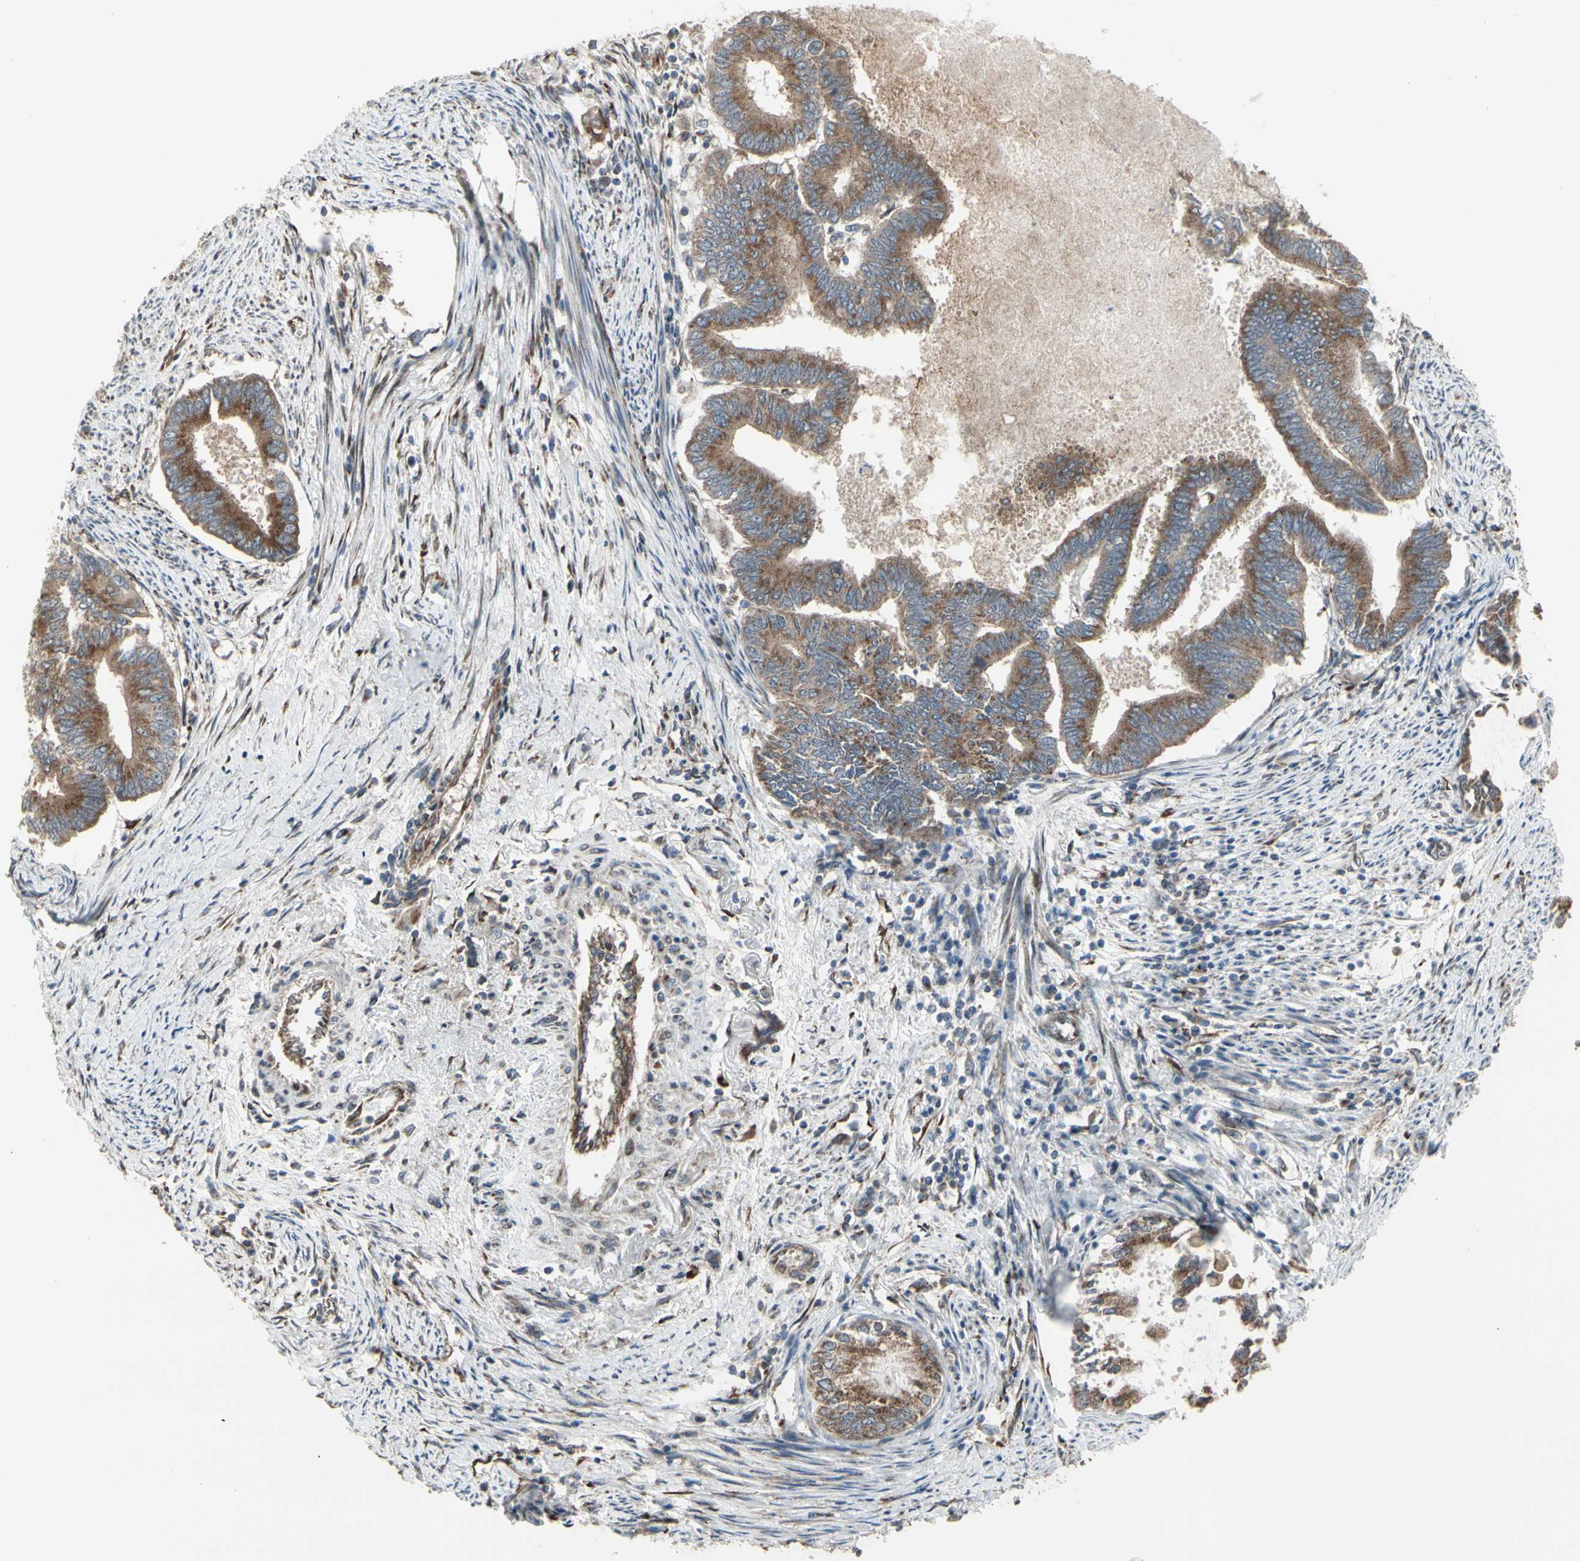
{"staining": {"intensity": "strong", "quantity": ">75%", "location": "cytoplasmic/membranous"}, "tissue": "endometrial cancer", "cell_type": "Tumor cells", "image_type": "cancer", "snomed": [{"axis": "morphology", "description": "Adenocarcinoma, NOS"}, {"axis": "topography", "description": "Endometrium"}], "caption": "IHC micrograph of human endometrial cancer (adenocarcinoma) stained for a protein (brown), which reveals high levels of strong cytoplasmic/membranous positivity in about >75% of tumor cells.", "gene": "SLC39A9", "patient": {"sex": "female", "age": 86}}